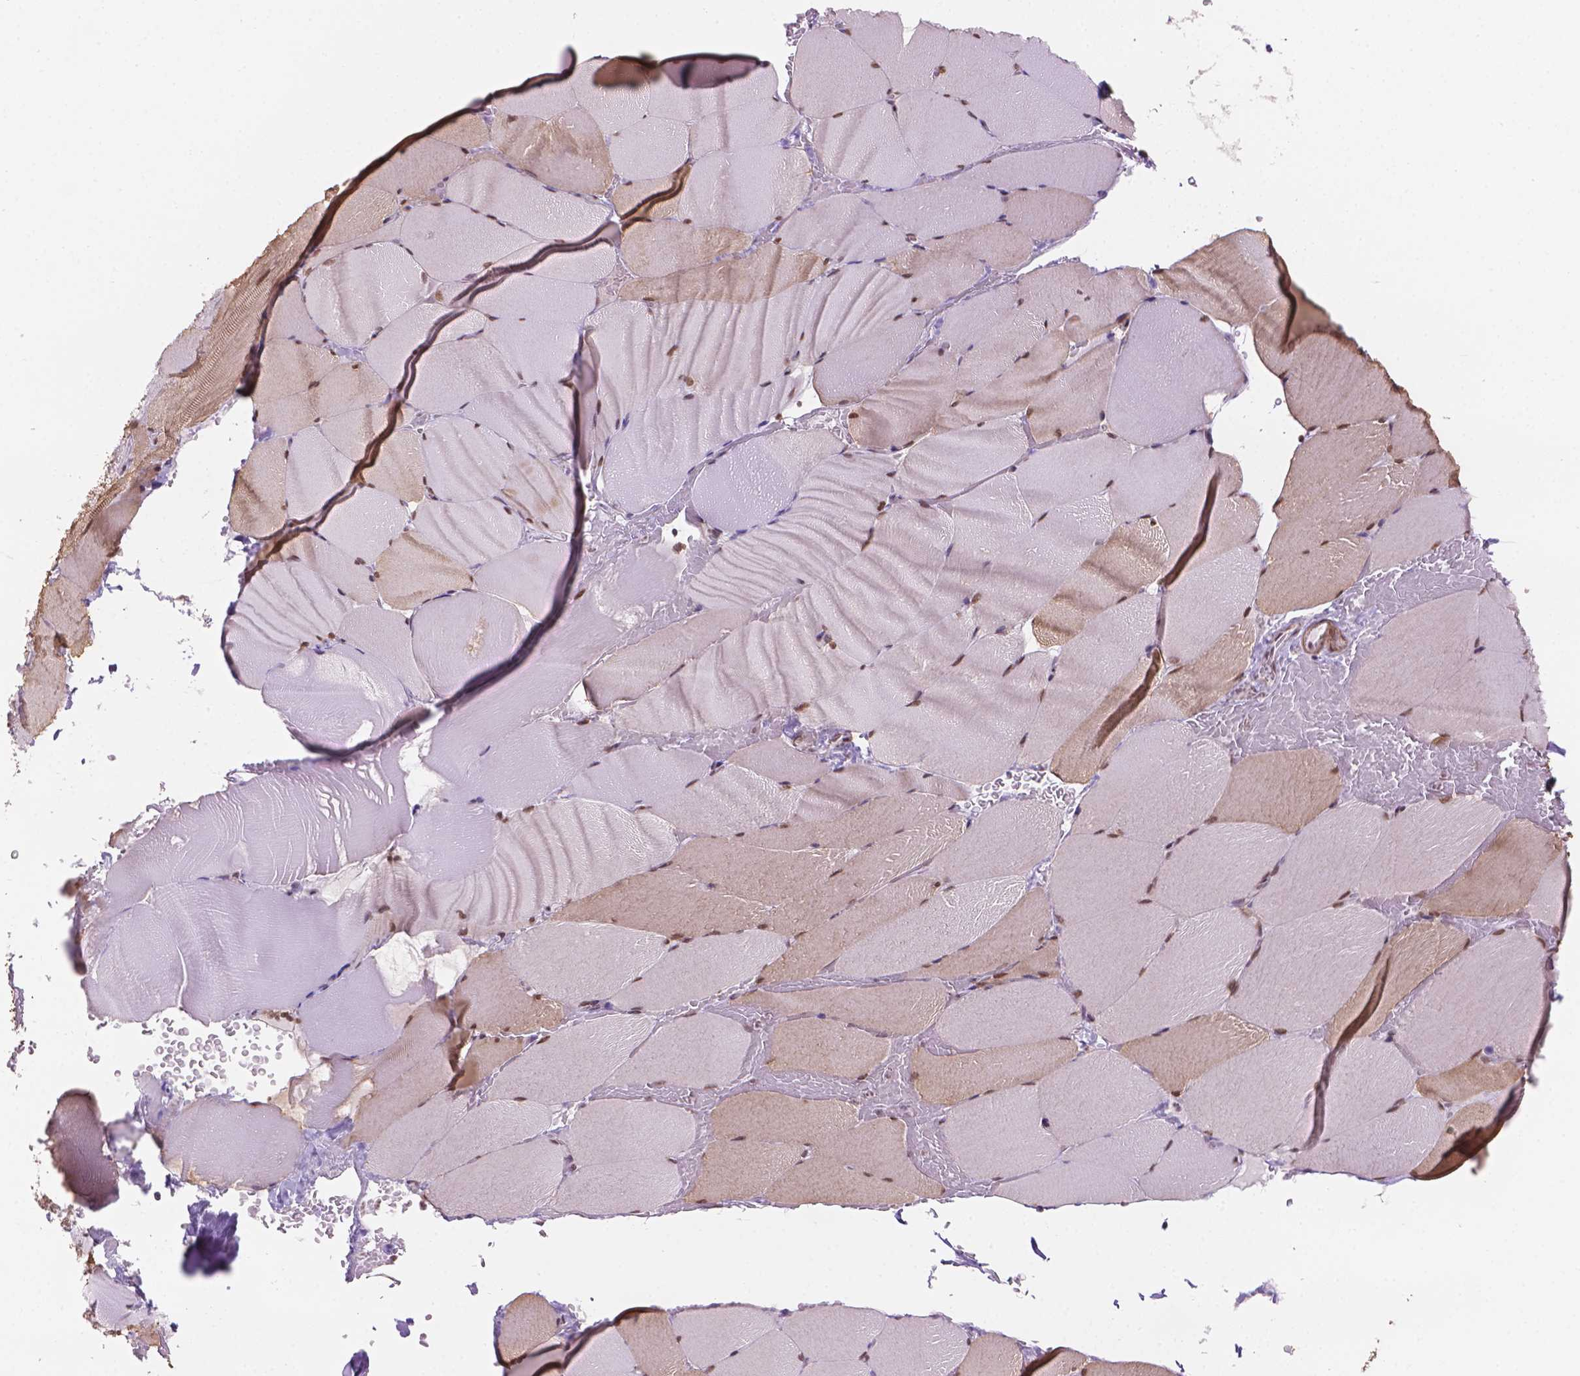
{"staining": {"intensity": "moderate", "quantity": ">75%", "location": "cytoplasmic/membranous,nuclear"}, "tissue": "skeletal muscle", "cell_type": "Myocytes", "image_type": "normal", "snomed": [{"axis": "morphology", "description": "Normal tissue, NOS"}, {"axis": "topography", "description": "Skeletal muscle"}], "caption": "A photomicrograph of skeletal muscle stained for a protein exhibits moderate cytoplasmic/membranous,nuclear brown staining in myocytes.", "gene": "HOXD4", "patient": {"sex": "female", "age": 37}}